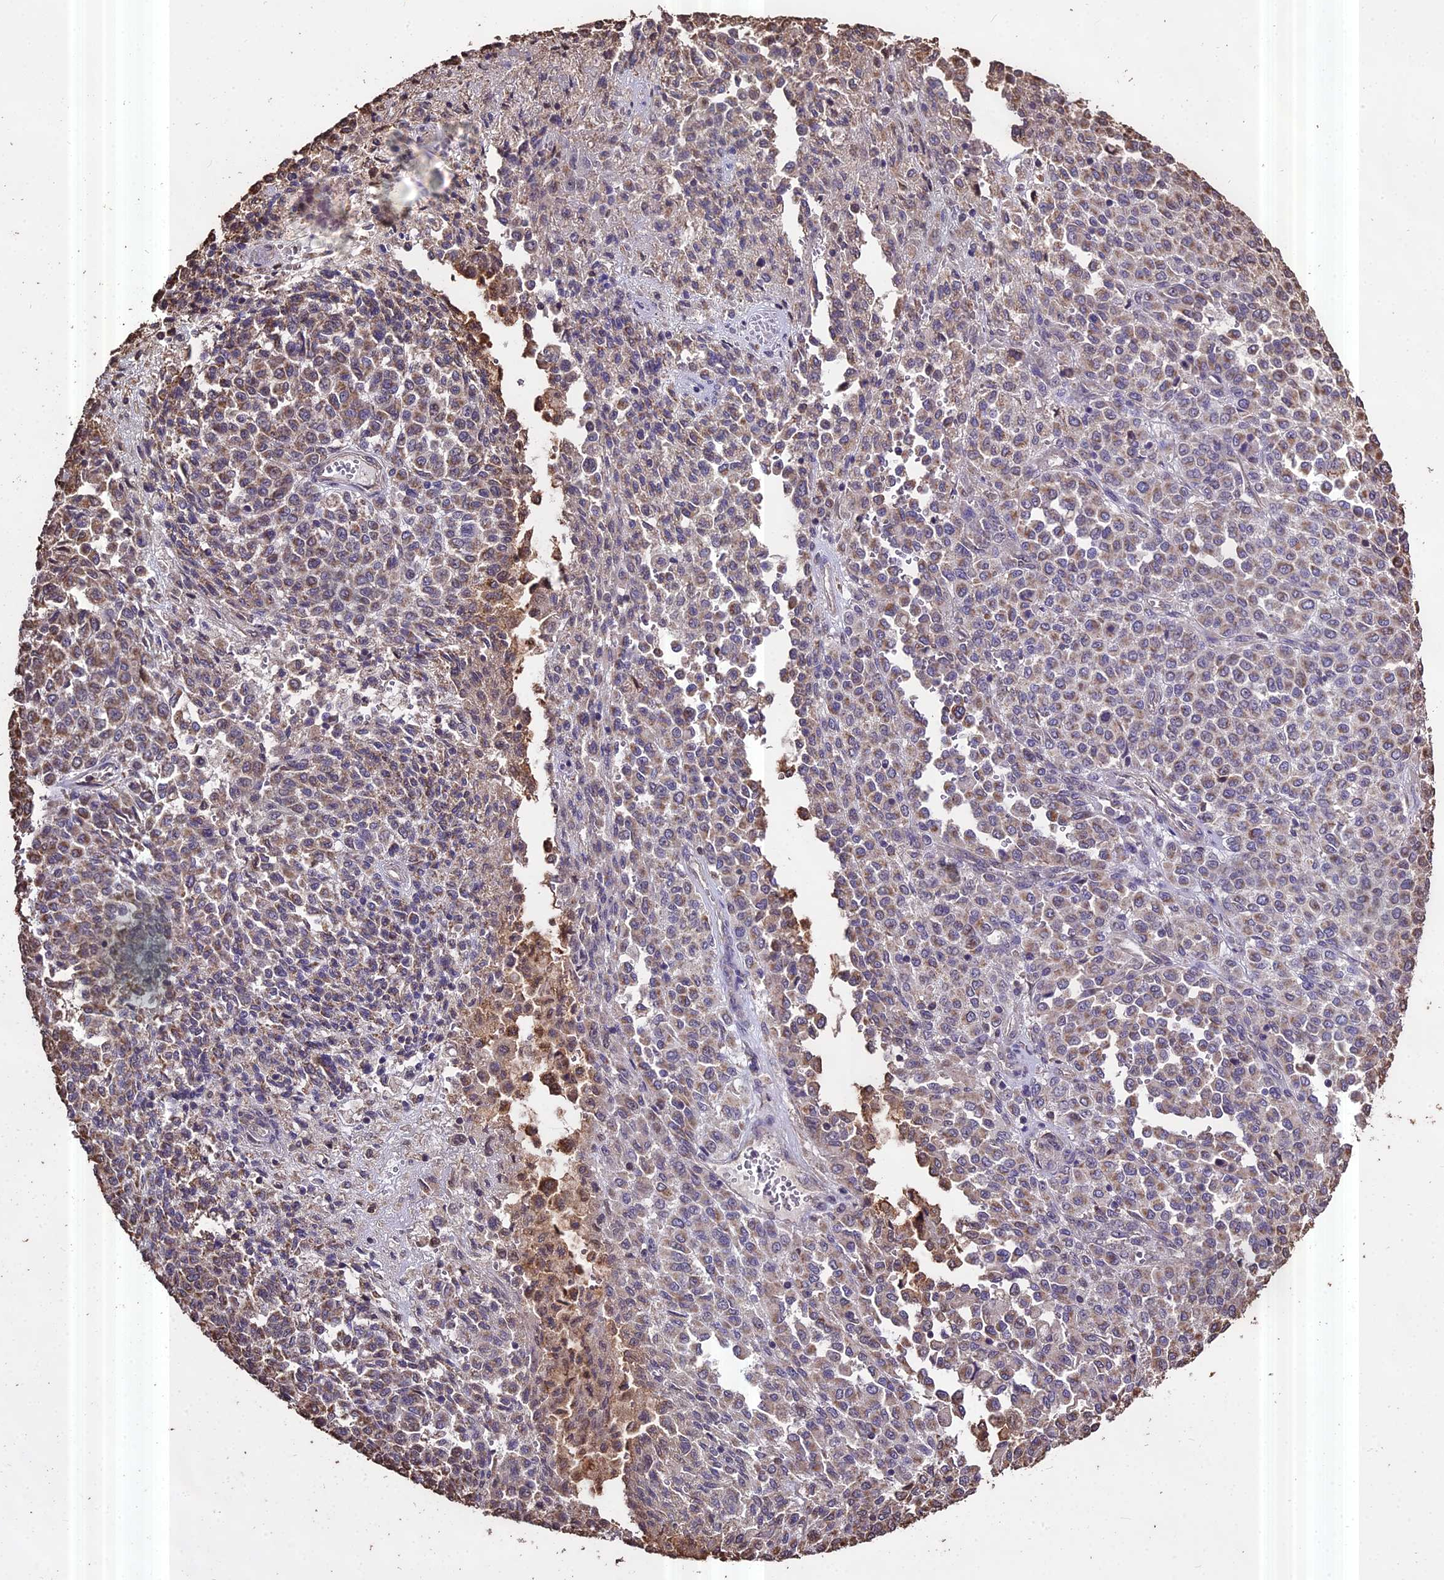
{"staining": {"intensity": "weak", "quantity": "<25%", "location": "cytoplasmic/membranous"}, "tissue": "melanoma", "cell_type": "Tumor cells", "image_type": "cancer", "snomed": [{"axis": "morphology", "description": "Malignant melanoma, Metastatic site"}, {"axis": "topography", "description": "Pancreas"}], "caption": "Human malignant melanoma (metastatic site) stained for a protein using immunohistochemistry (IHC) reveals no staining in tumor cells.", "gene": "PGPEP1L", "patient": {"sex": "female", "age": 30}}